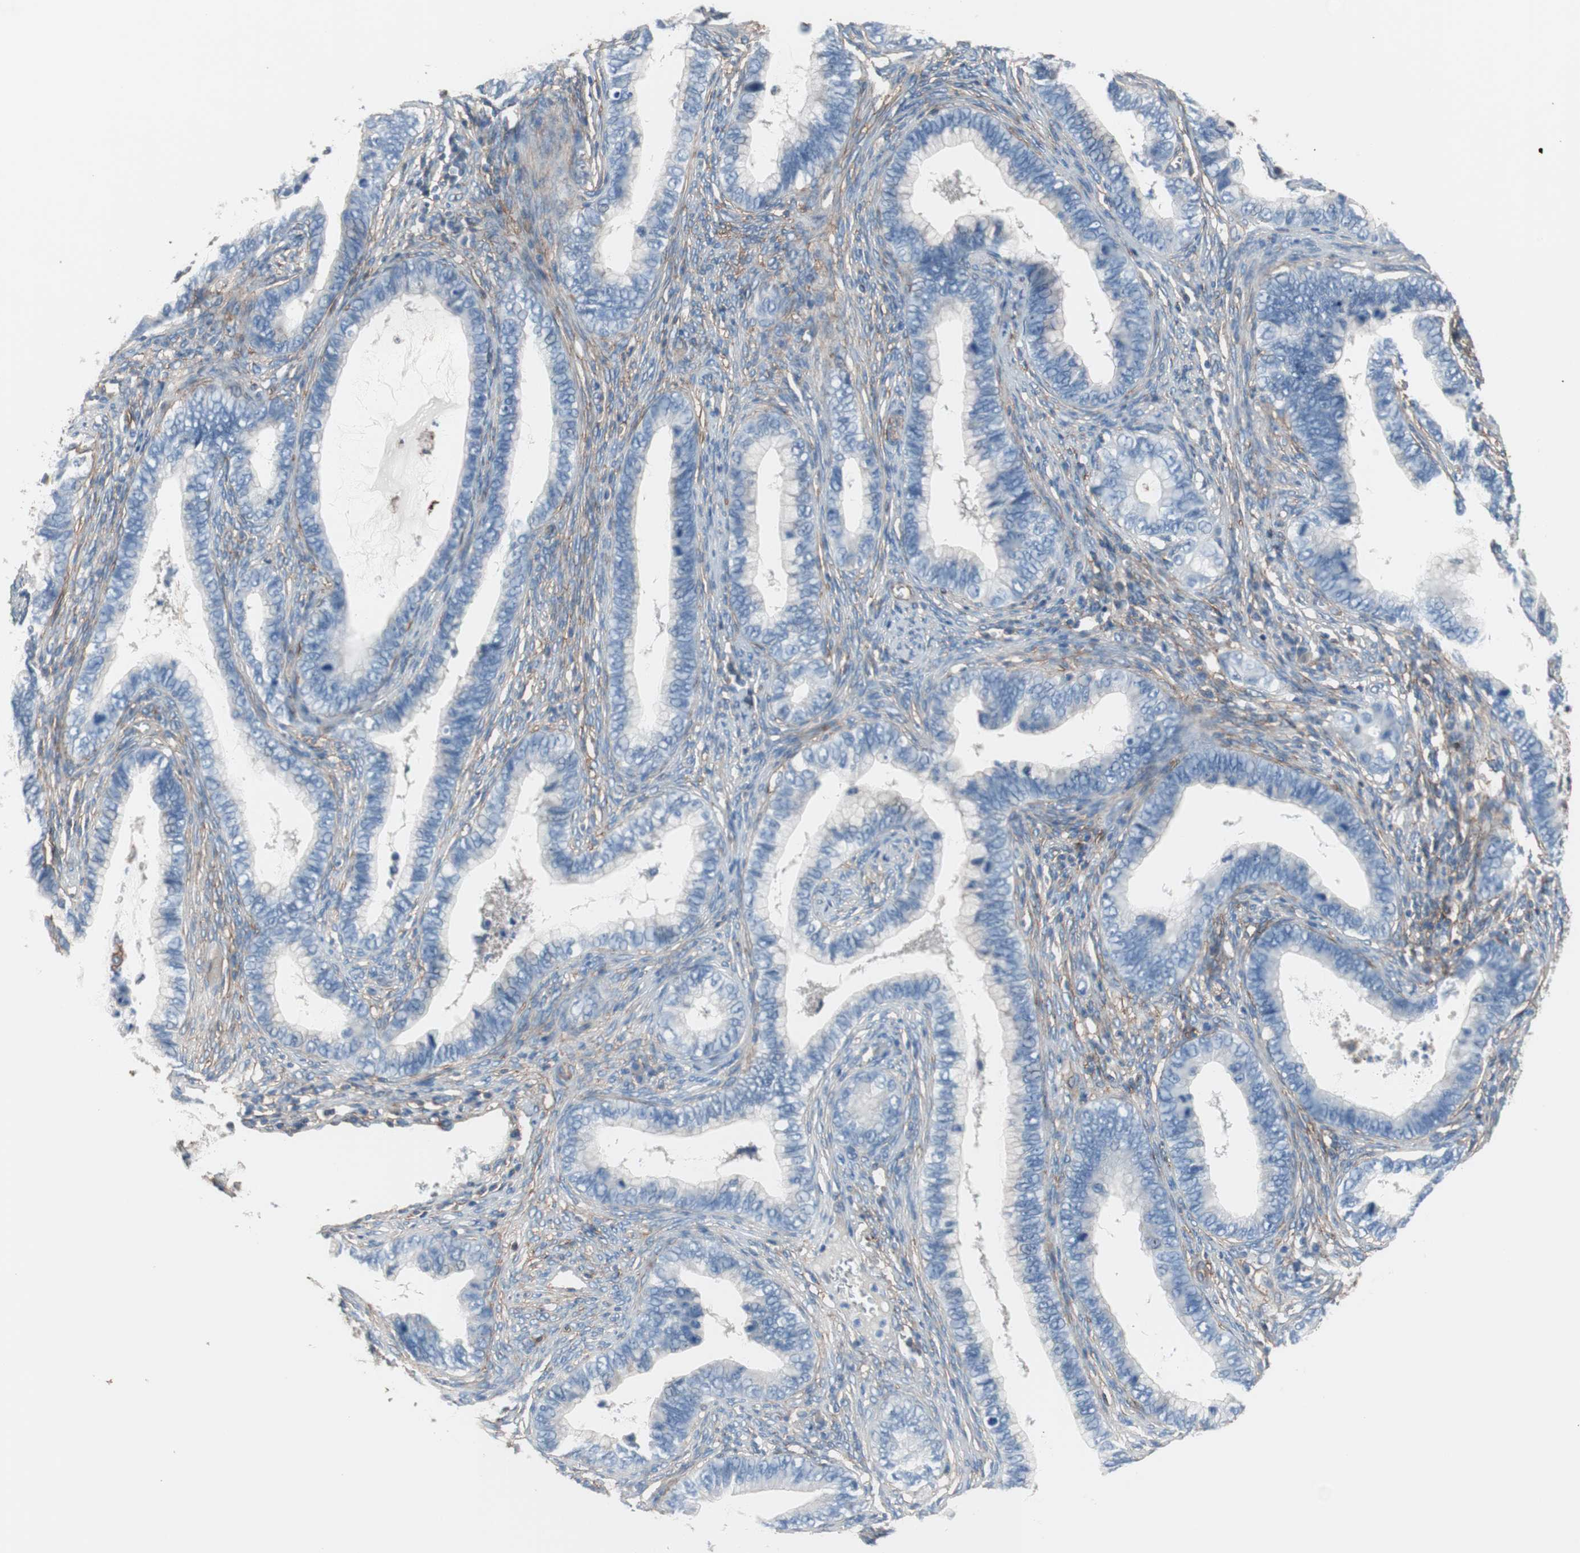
{"staining": {"intensity": "negative", "quantity": "none", "location": "none"}, "tissue": "cervical cancer", "cell_type": "Tumor cells", "image_type": "cancer", "snomed": [{"axis": "morphology", "description": "Adenocarcinoma, NOS"}, {"axis": "topography", "description": "Cervix"}], "caption": "The image displays no staining of tumor cells in cervical cancer (adenocarcinoma).", "gene": "CD81", "patient": {"sex": "female", "age": 44}}